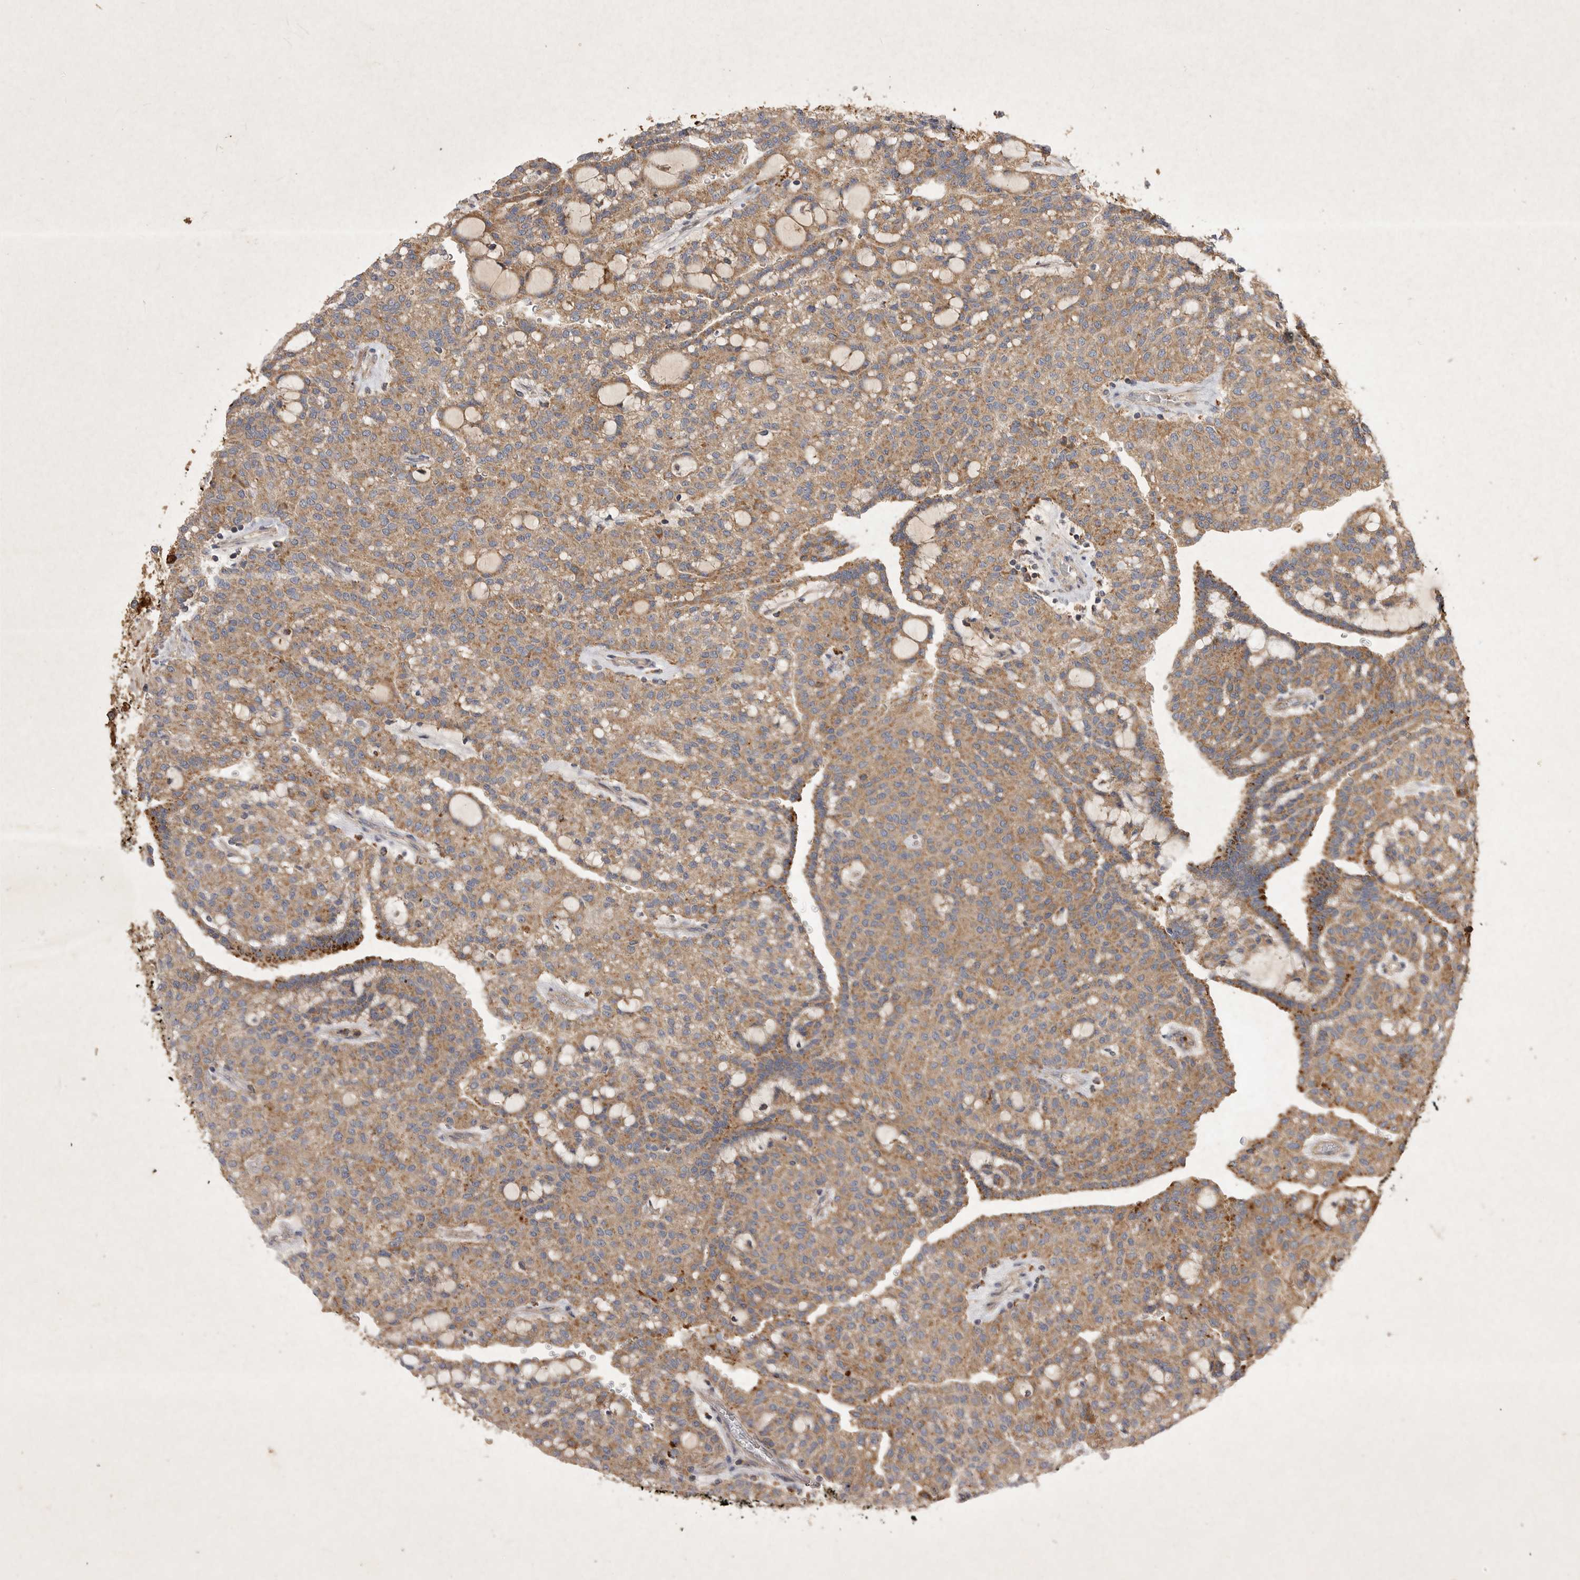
{"staining": {"intensity": "moderate", "quantity": ">75%", "location": "cytoplasmic/membranous"}, "tissue": "renal cancer", "cell_type": "Tumor cells", "image_type": "cancer", "snomed": [{"axis": "morphology", "description": "Adenocarcinoma, NOS"}, {"axis": "topography", "description": "Kidney"}], "caption": "Renal cancer stained with DAB (3,3'-diaminobenzidine) IHC shows medium levels of moderate cytoplasmic/membranous positivity in approximately >75% of tumor cells.", "gene": "MRPL41", "patient": {"sex": "male", "age": 63}}